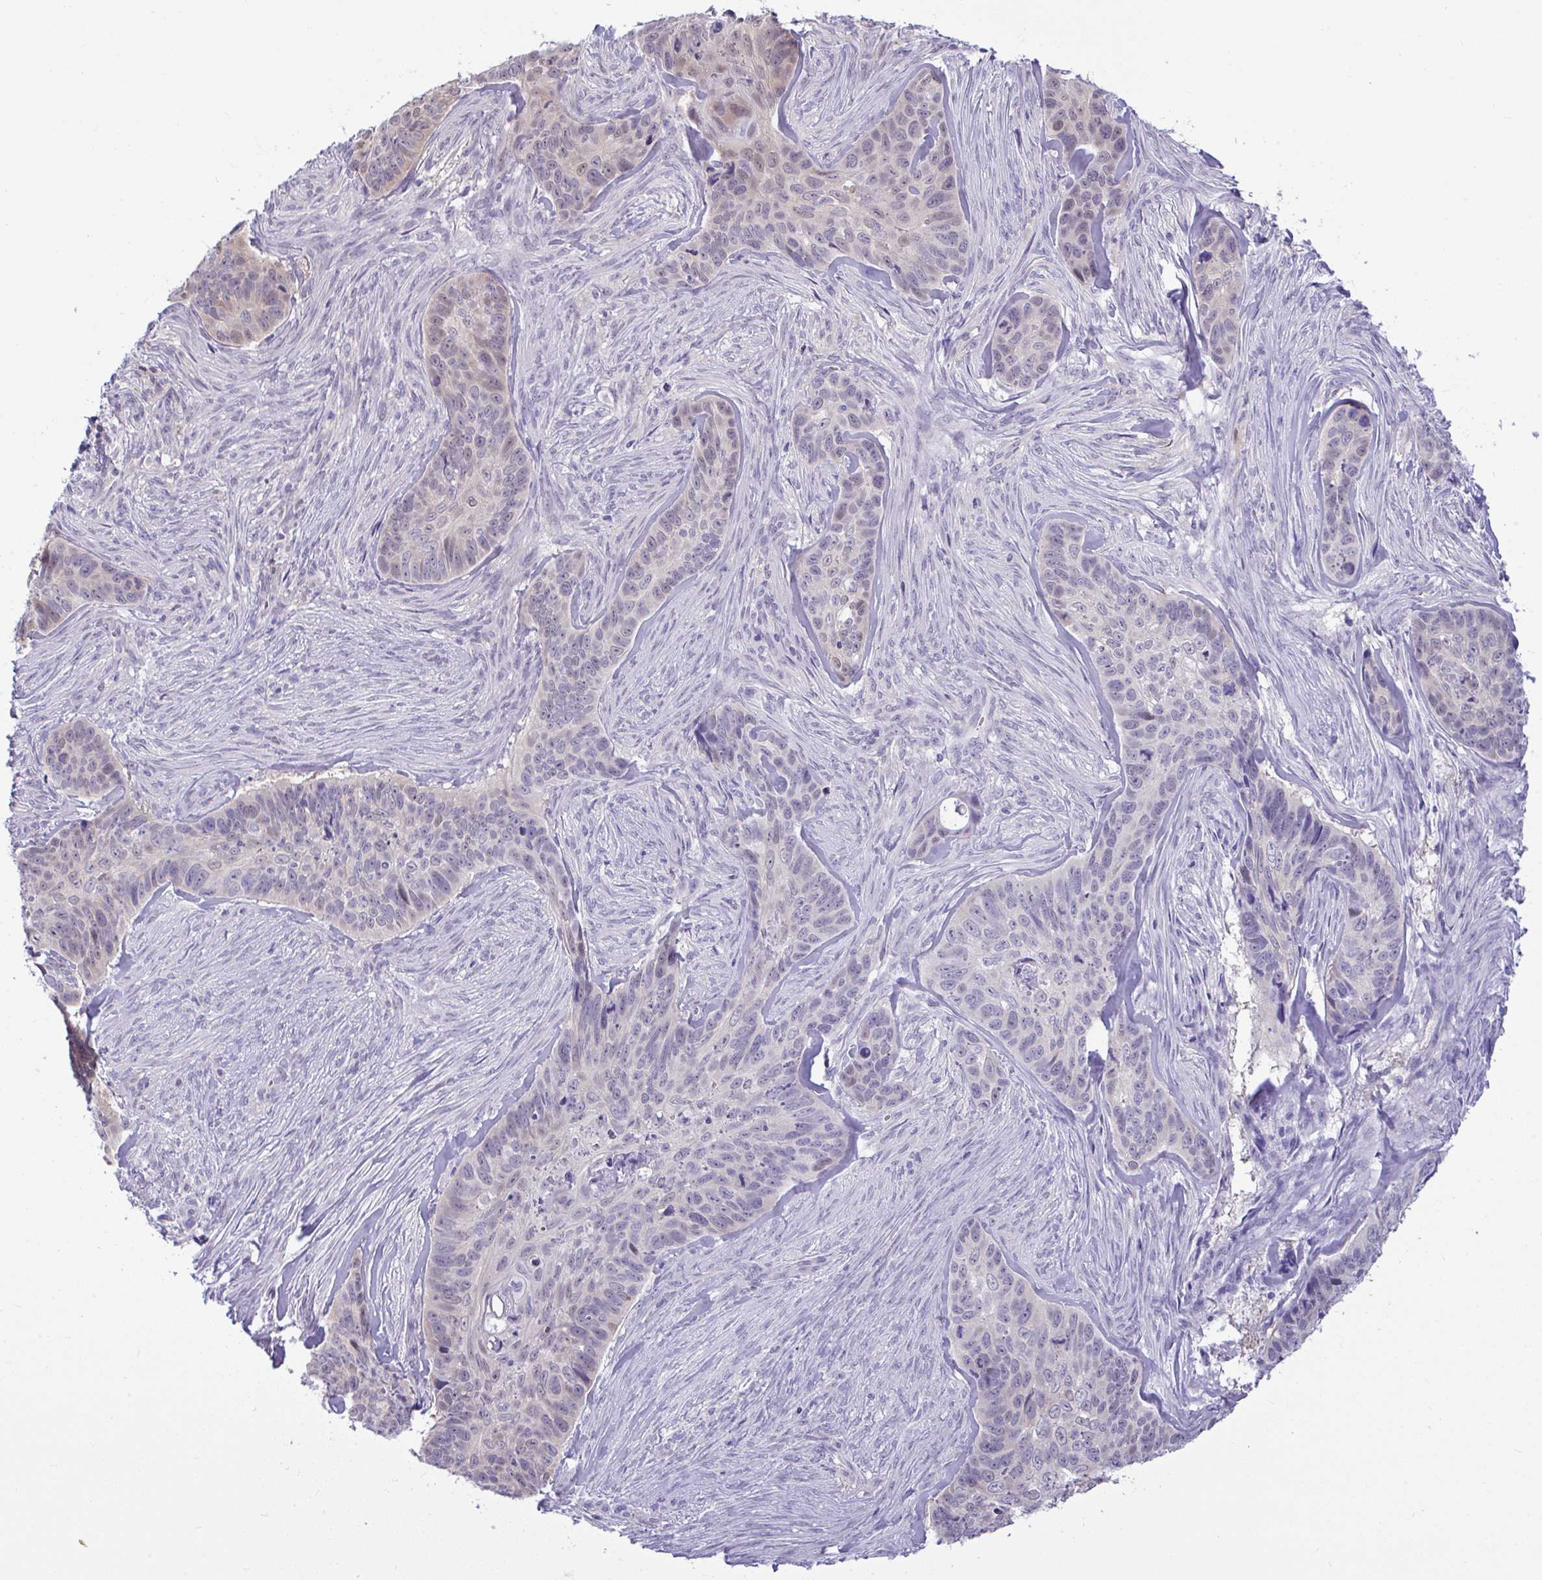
{"staining": {"intensity": "weak", "quantity": "<25%", "location": "nuclear"}, "tissue": "skin cancer", "cell_type": "Tumor cells", "image_type": "cancer", "snomed": [{"axis": "morphology", "description": "Basal cell carcinoma"}, {"axis": "topography", "description": "Skin"}], "caption": "Immunohistochemical staining of human skin cancer (basal cell carcinoma) demonstrates no significant positivity in tumor cells.", "gene": "ZNF485", "patient": {"sex": "female", "age": 82}}